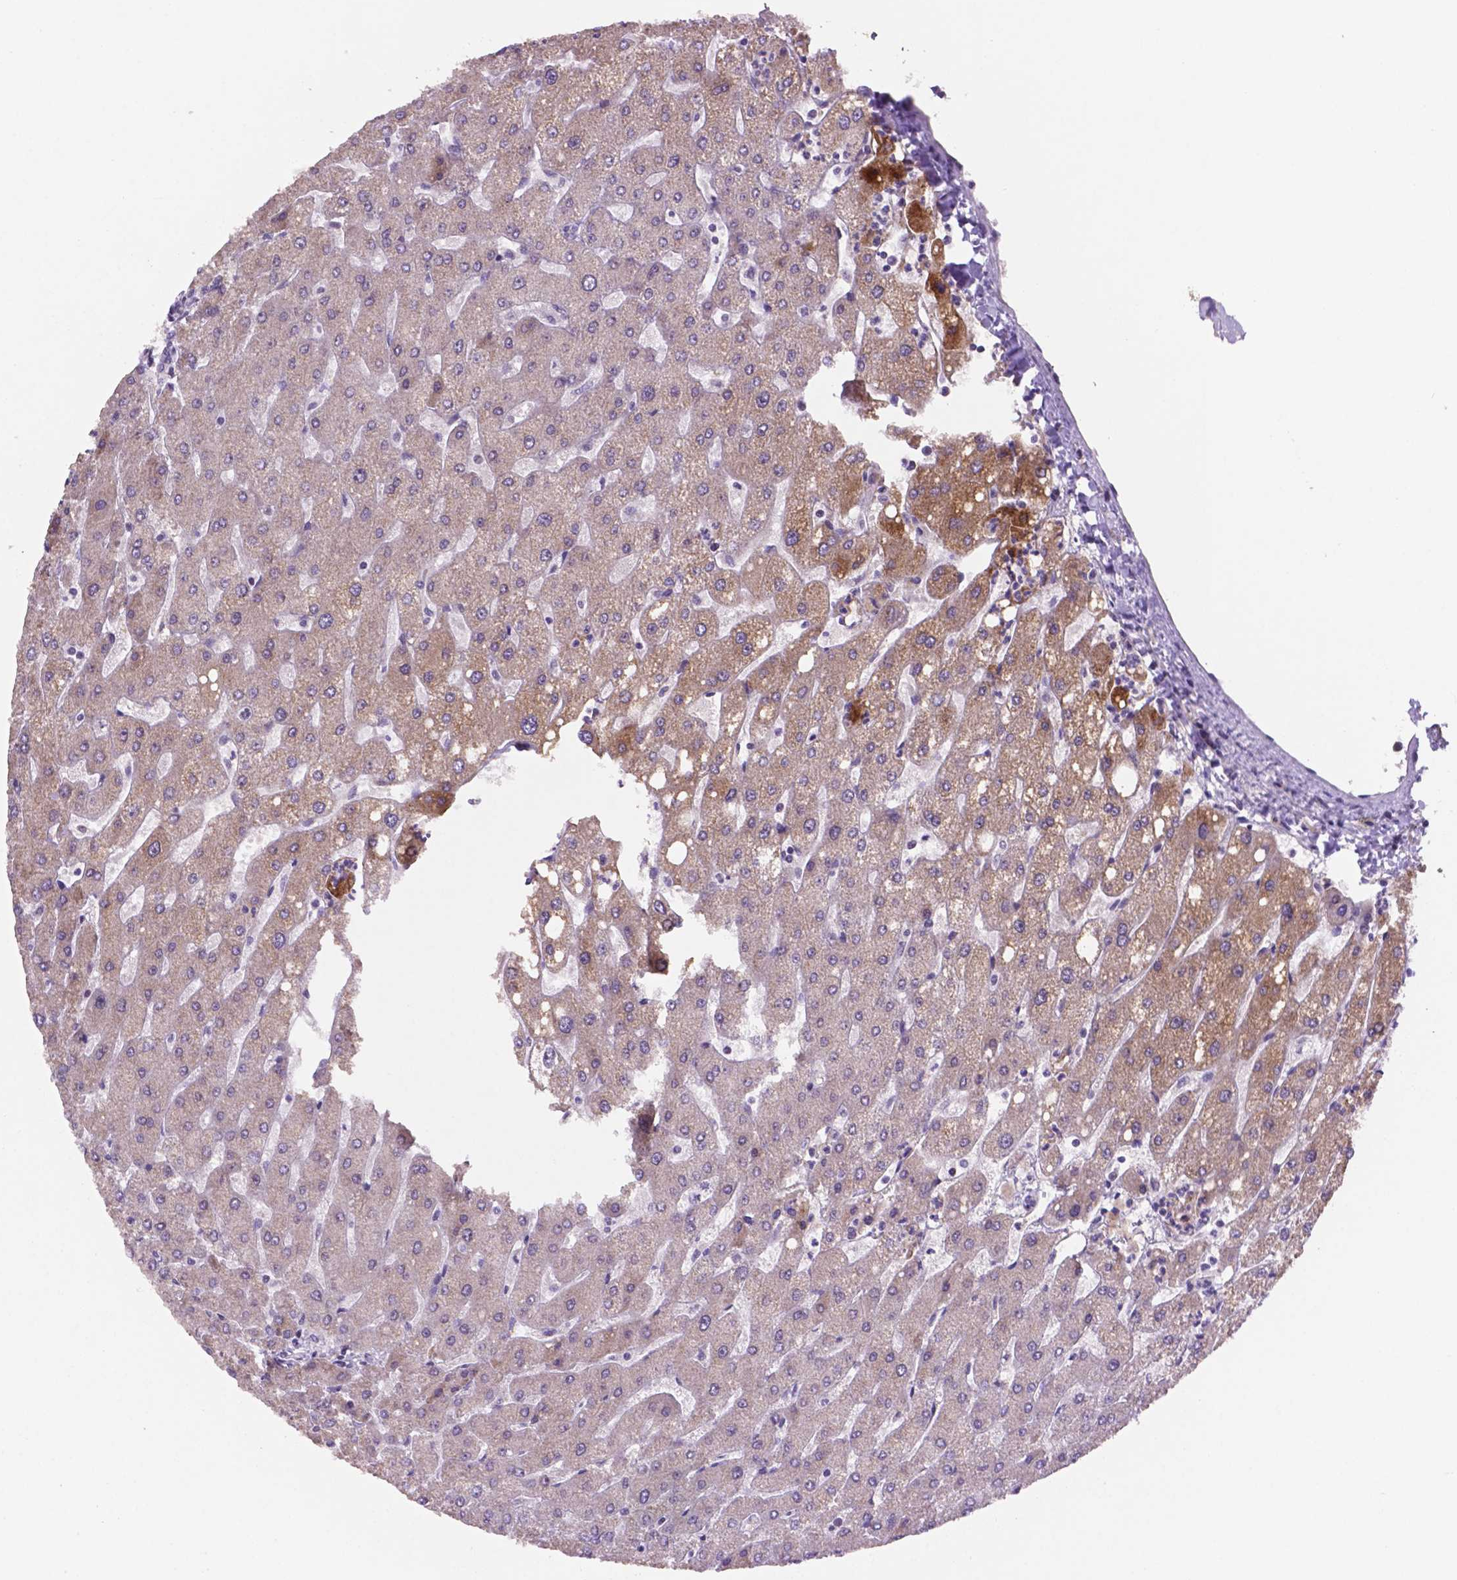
{"staining": {"intensity": "negative", "quantity": "none", "location": "none"}, "tissue": "liver", "cell_type": "Cholangiocytes", "image_type": "normal", "snomed": [{"axis": "morphology", "description": "Normal tissue, NOS"}, {"axis": "topography", "description": "Liver"}], "caption": "DAB immunohistochemical staining of unremarkable liver reveals no significant staining in cholangiocytes.", "gene": "NCOR1", "patient": {"sex": "male", "age": 67}}